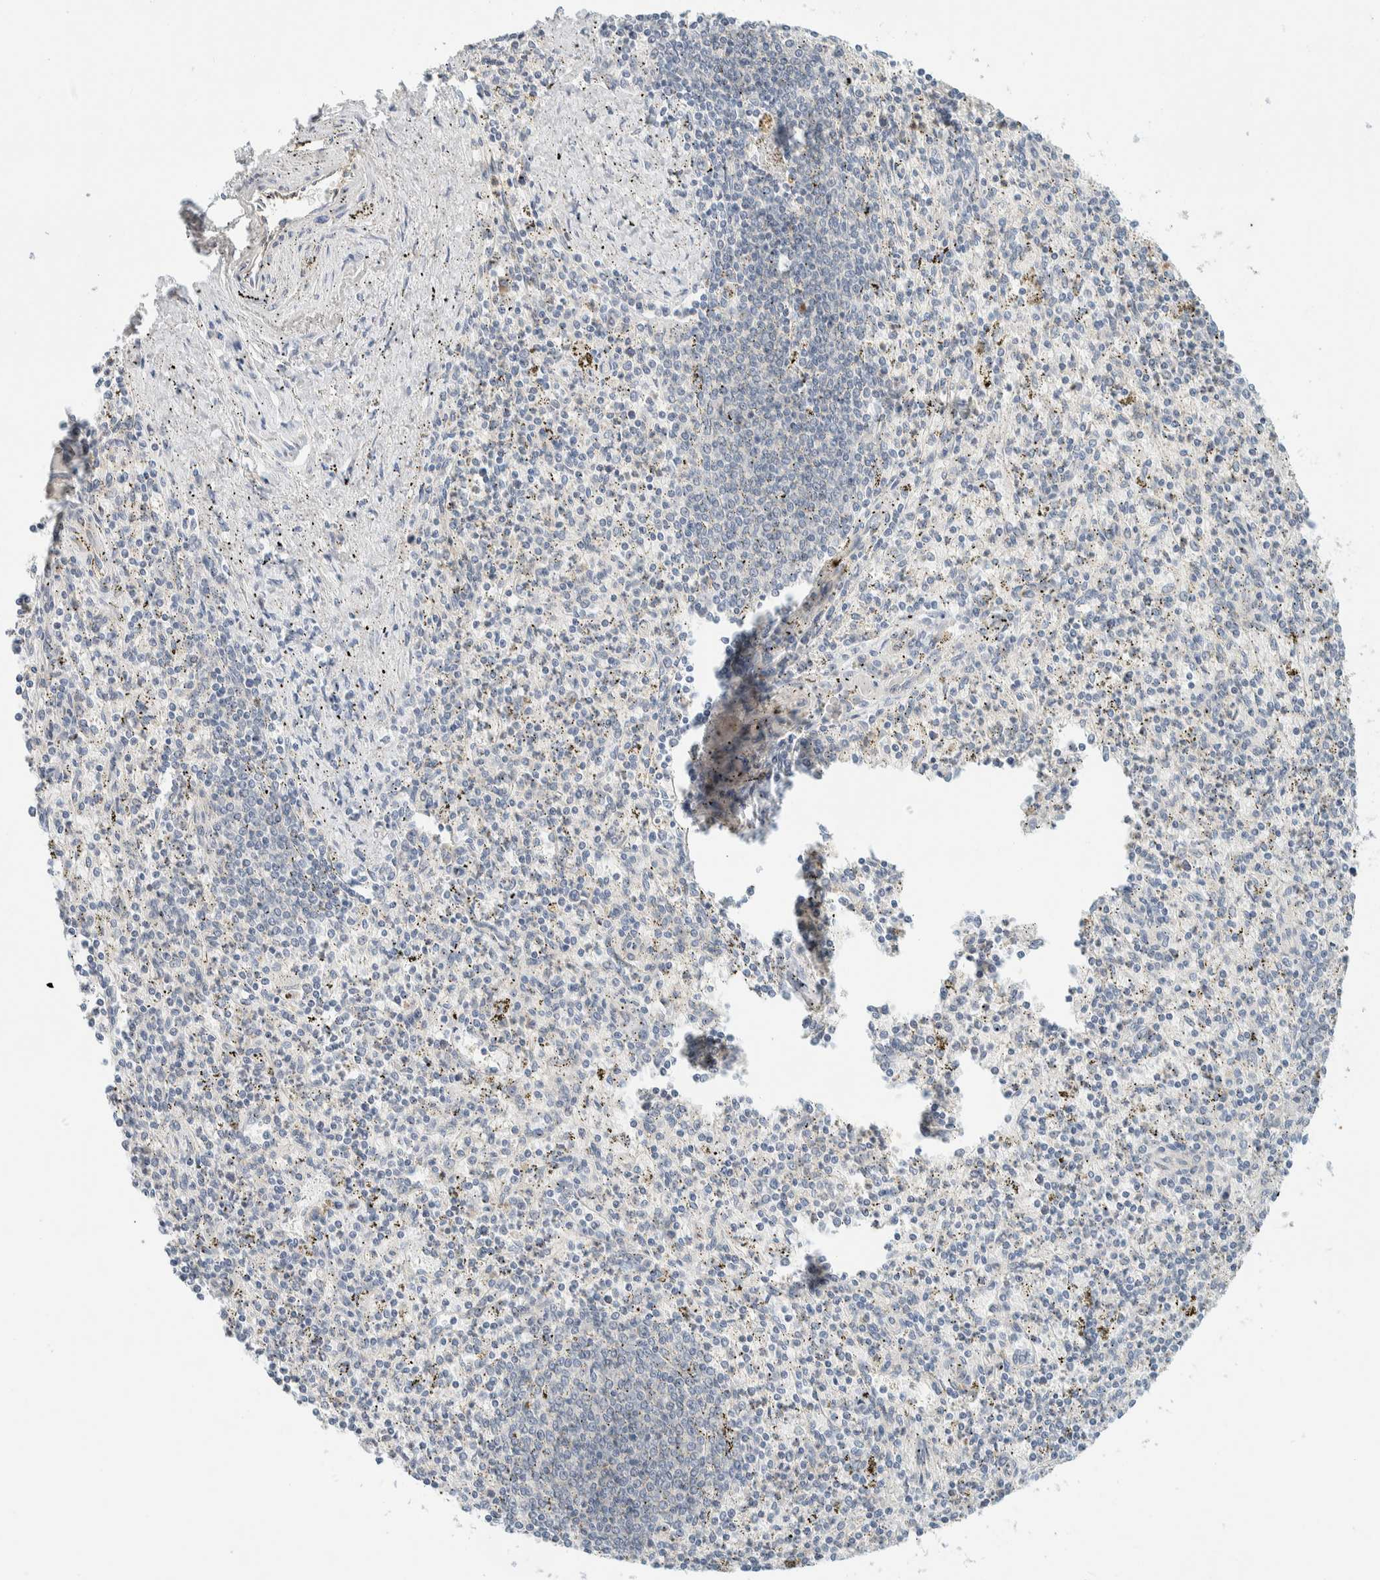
{"staining": {"intensity": "negative", "quantity": "none", "location": "none"}, "tissue": "spleen", "cell_type": "Cells in red pulp", "image_type": "normal", "snomed": [{"axis": "morphology", "description": "Normal tissue, NOS"}, {"axis": "topography", "description": "Spleen"}], "caption": "The immunohistochemistry (IHC) micrograph has no significant expression in cells in red pulp of spleen. (Brightfield microscopy of DAB IHC at high magnification).", "gene": "TMEM184B", "patient": {"sex": "male", "age": 72}}